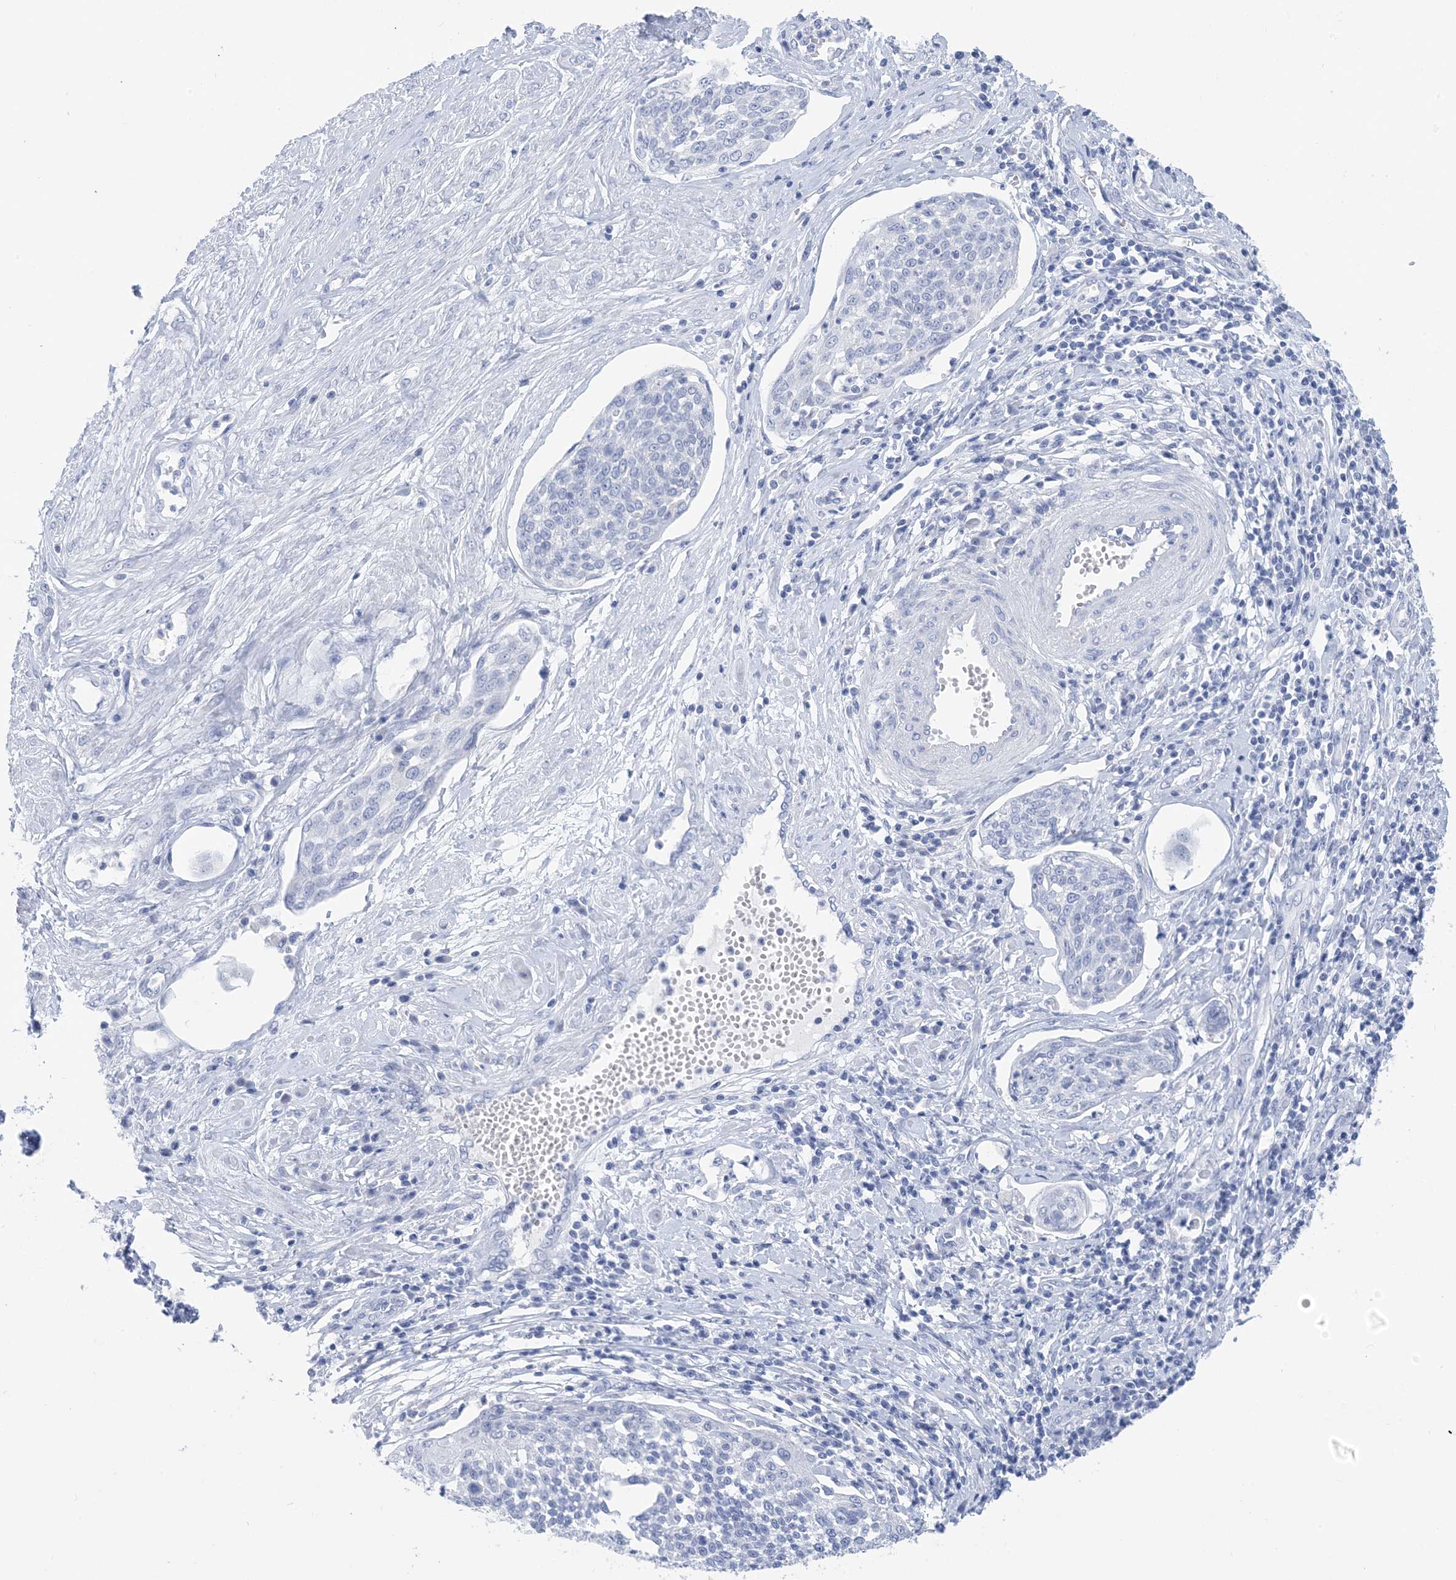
{"staining": {"intensity": "negative", "quantity": "none", "location": "none"}, "tissue": "cervical cancer", "cell_type": "Tumor cells", "image_type": "cancer", "snomed": [{"axis": "morphology", "description": "Squamous cell carcinoma, NOS"}, {"axis": "topography", "description": "Cervix"}], "caption": "Micrograph shows no protein staining in tumor cells of cervical cancer tissue. (DAB (3,3'-diaminobenzidine) immunohistochemistry visualized using brightfield microscopy, high magnification).", "gene": "SH3YL1", "patient": {"sex": "female", "age": 34}}